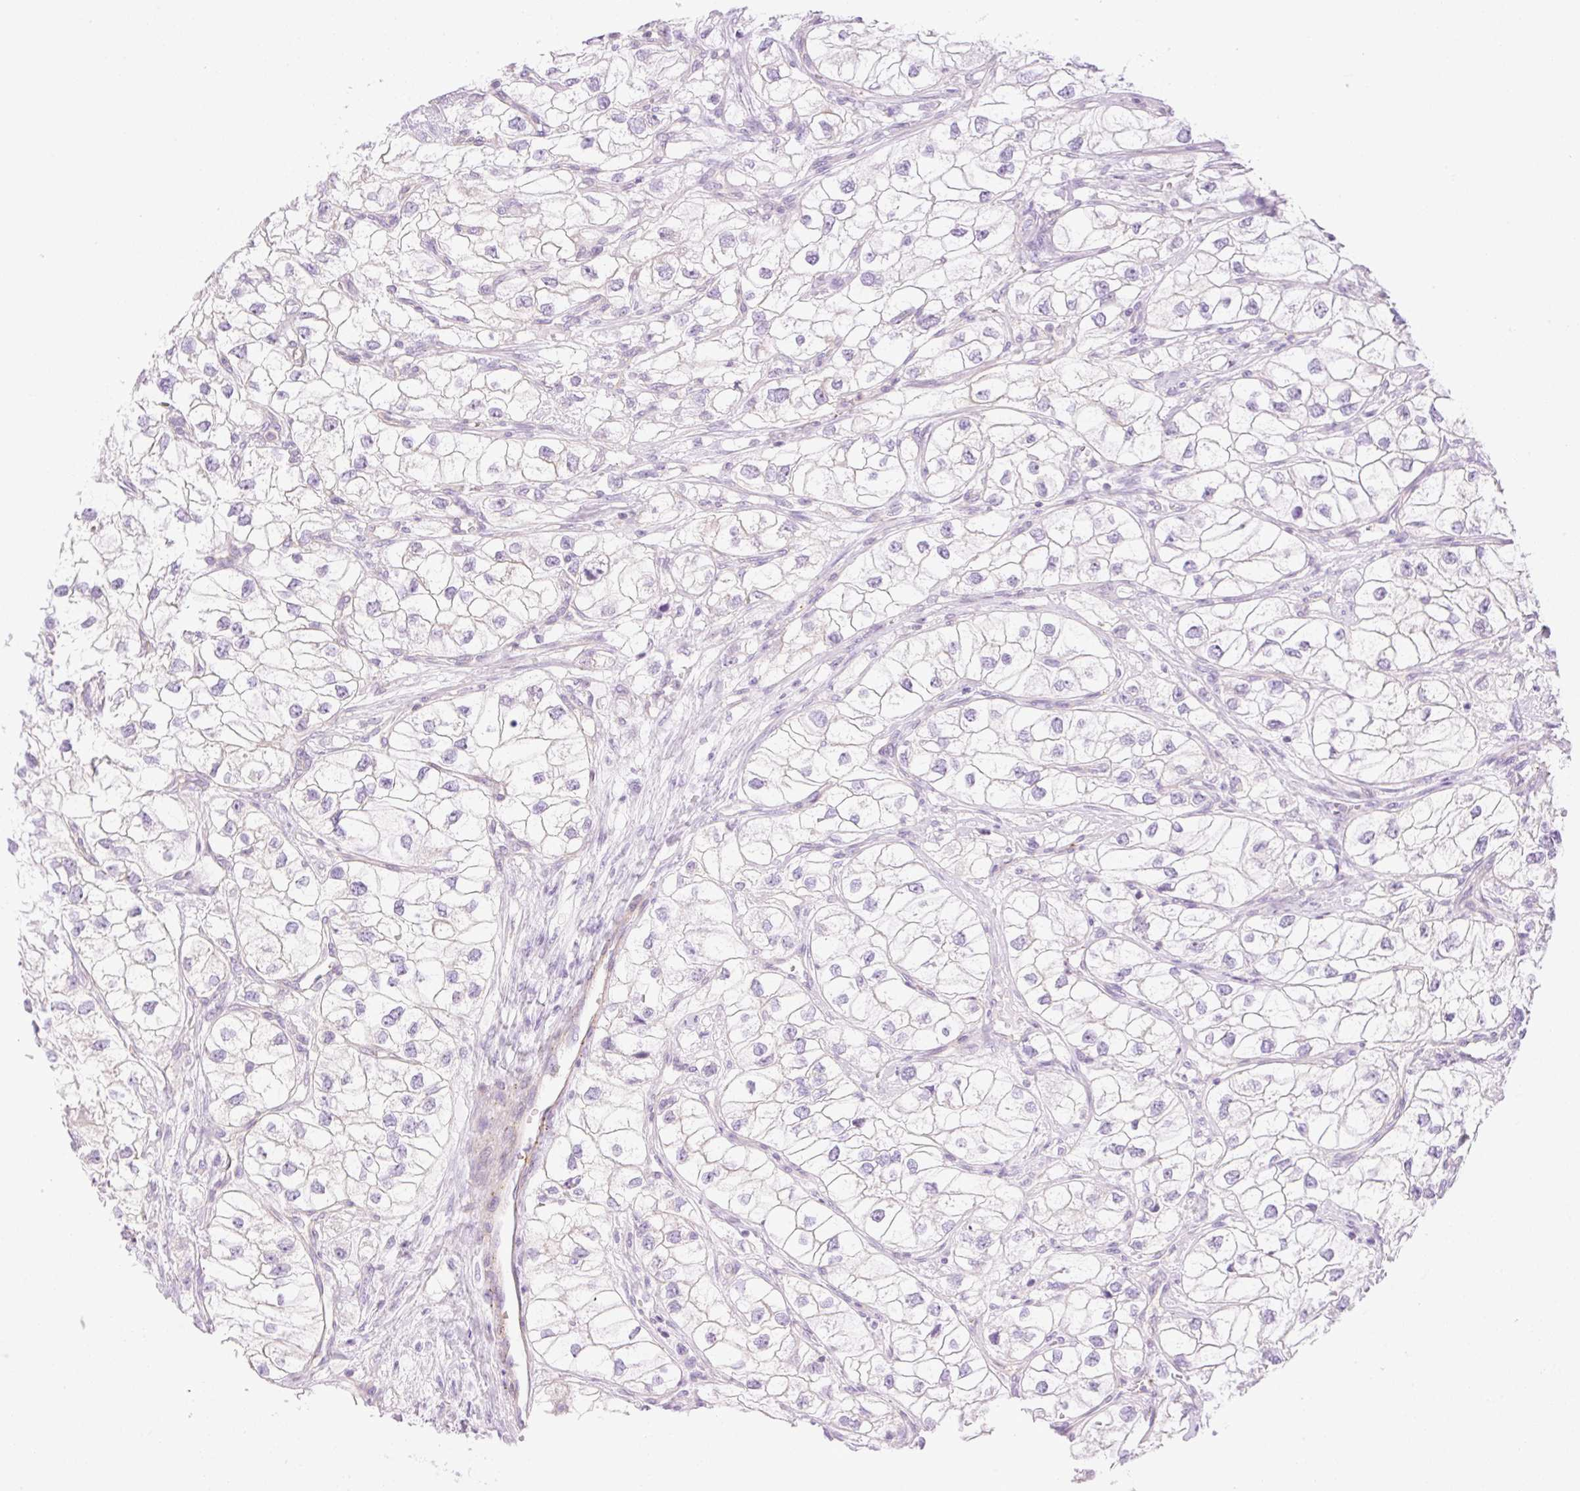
{"staining": {"intensity": "negative", "quantity": "none", "location": "none"}, "tissue": "renal cancer", "cell_type": "Tumor cells", "image_type": "cancer", "snomed": [{"axis": "morphology", "description": "Adenocarcinoma, NOS"}, {"axis": "topography", "description": "Kidney"}], "caption": "The micrograph demonstrates no significant positivity in tumor cells of renal cancer (adenocarcinoma). The staining is performed using DAB brown chromogen with nuclei counter-stained in using hematoxylin.", "gene": "EHD3", "patient": {"sex": "male", "age": 59}}